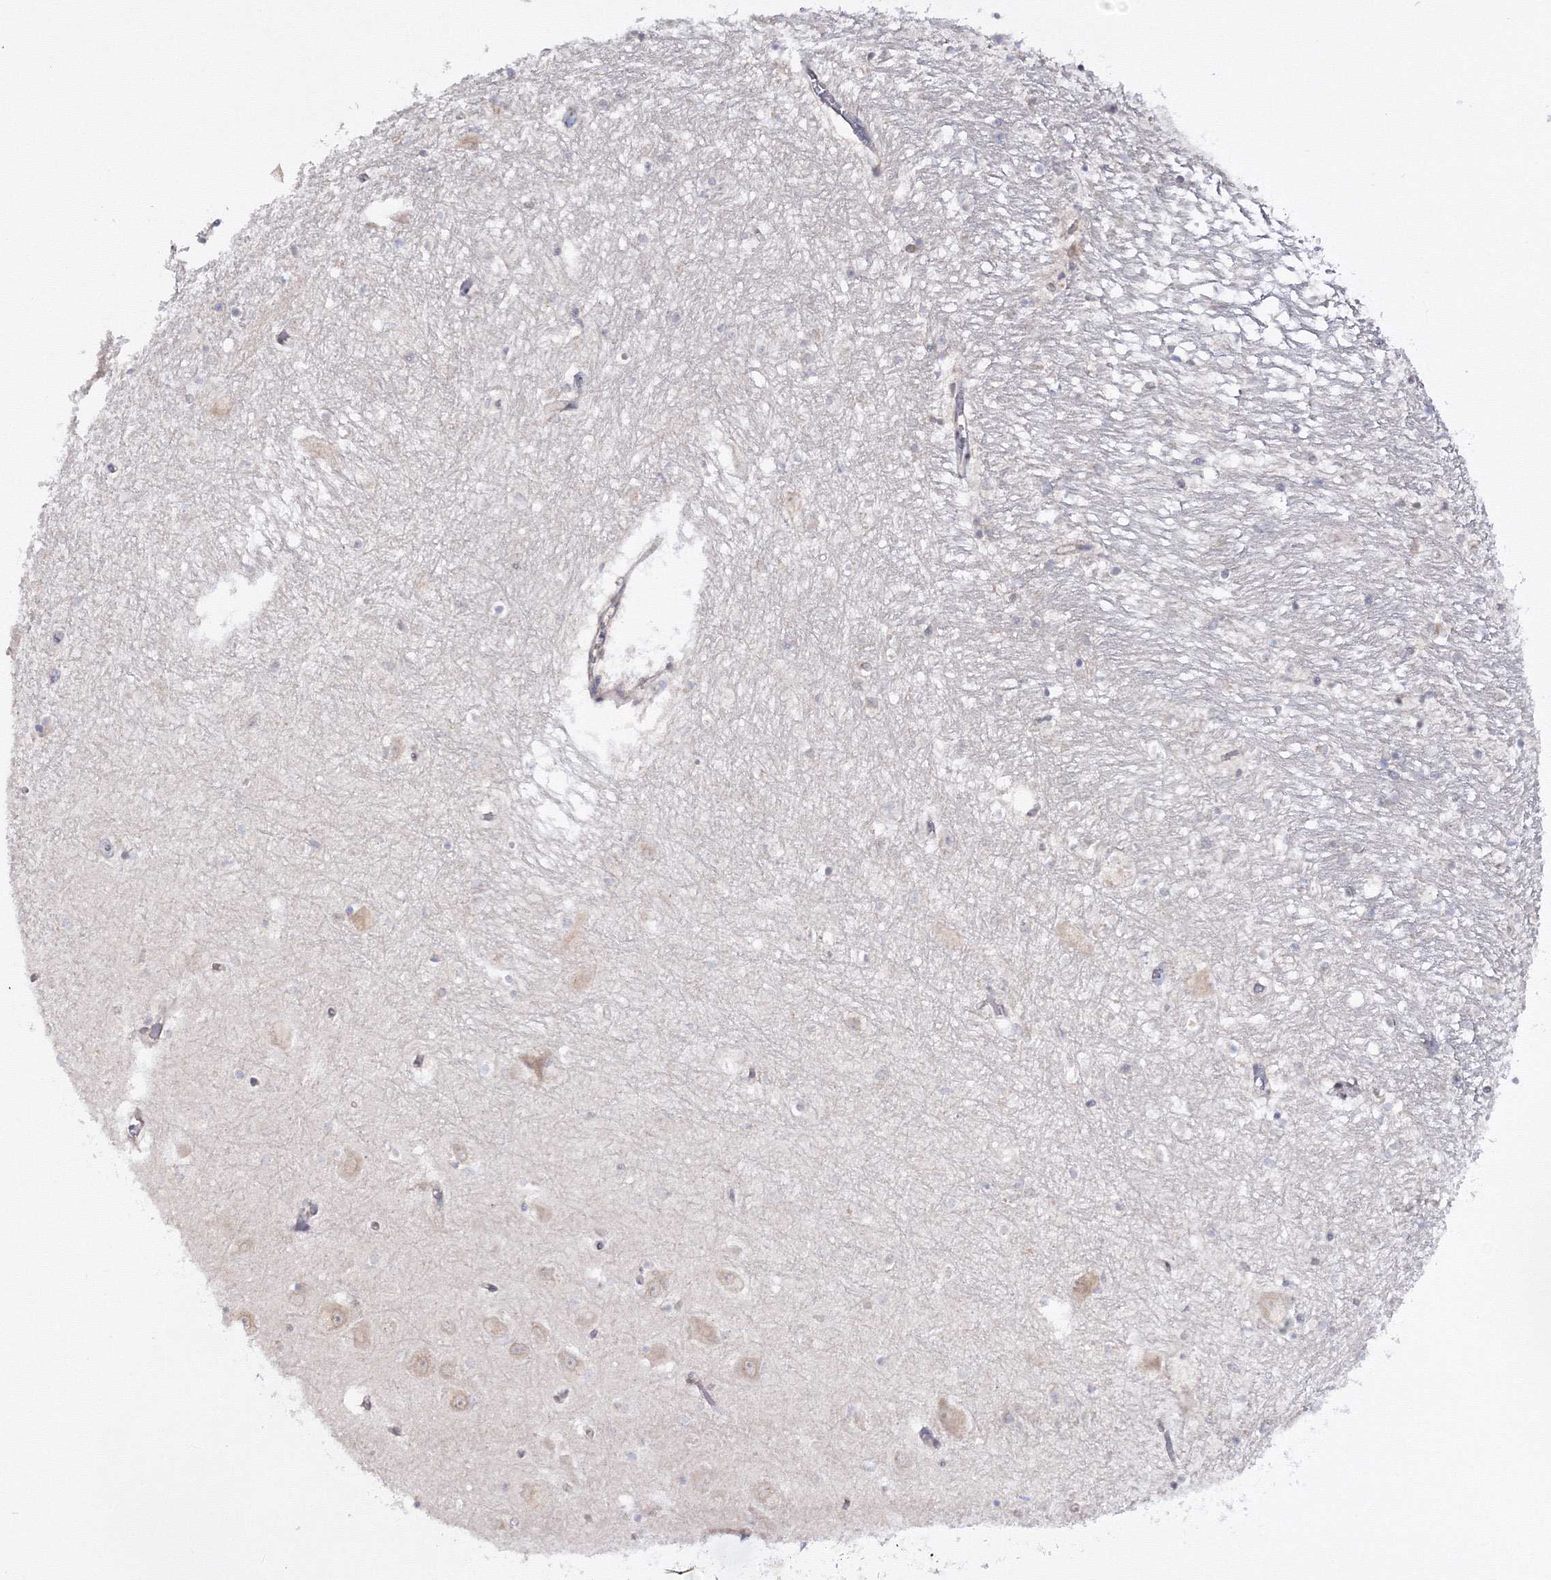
{"staining": {"intensity": "weak", "quantity": "<25%", "location": "cytoplasmic/membranous"}, "tissue": "hippocampus", "cell_type": "Glial cells", "image_type": "normal", "snomed": [{"axis": "morphology", "description": "Normal tissue, NOS"}, {"axis": "topography", "description": "Hippocampus"}], "caption": "High magnification brightfield microscopy of unremarkable hippocampus stained with DAB (brown) and counterstained with hematoxylin (blue): glial cells show no significant expression. Nuclei are stained in blue.", "gene": "ZFAND6", "patient": {"sex": "male", "age": 70}}